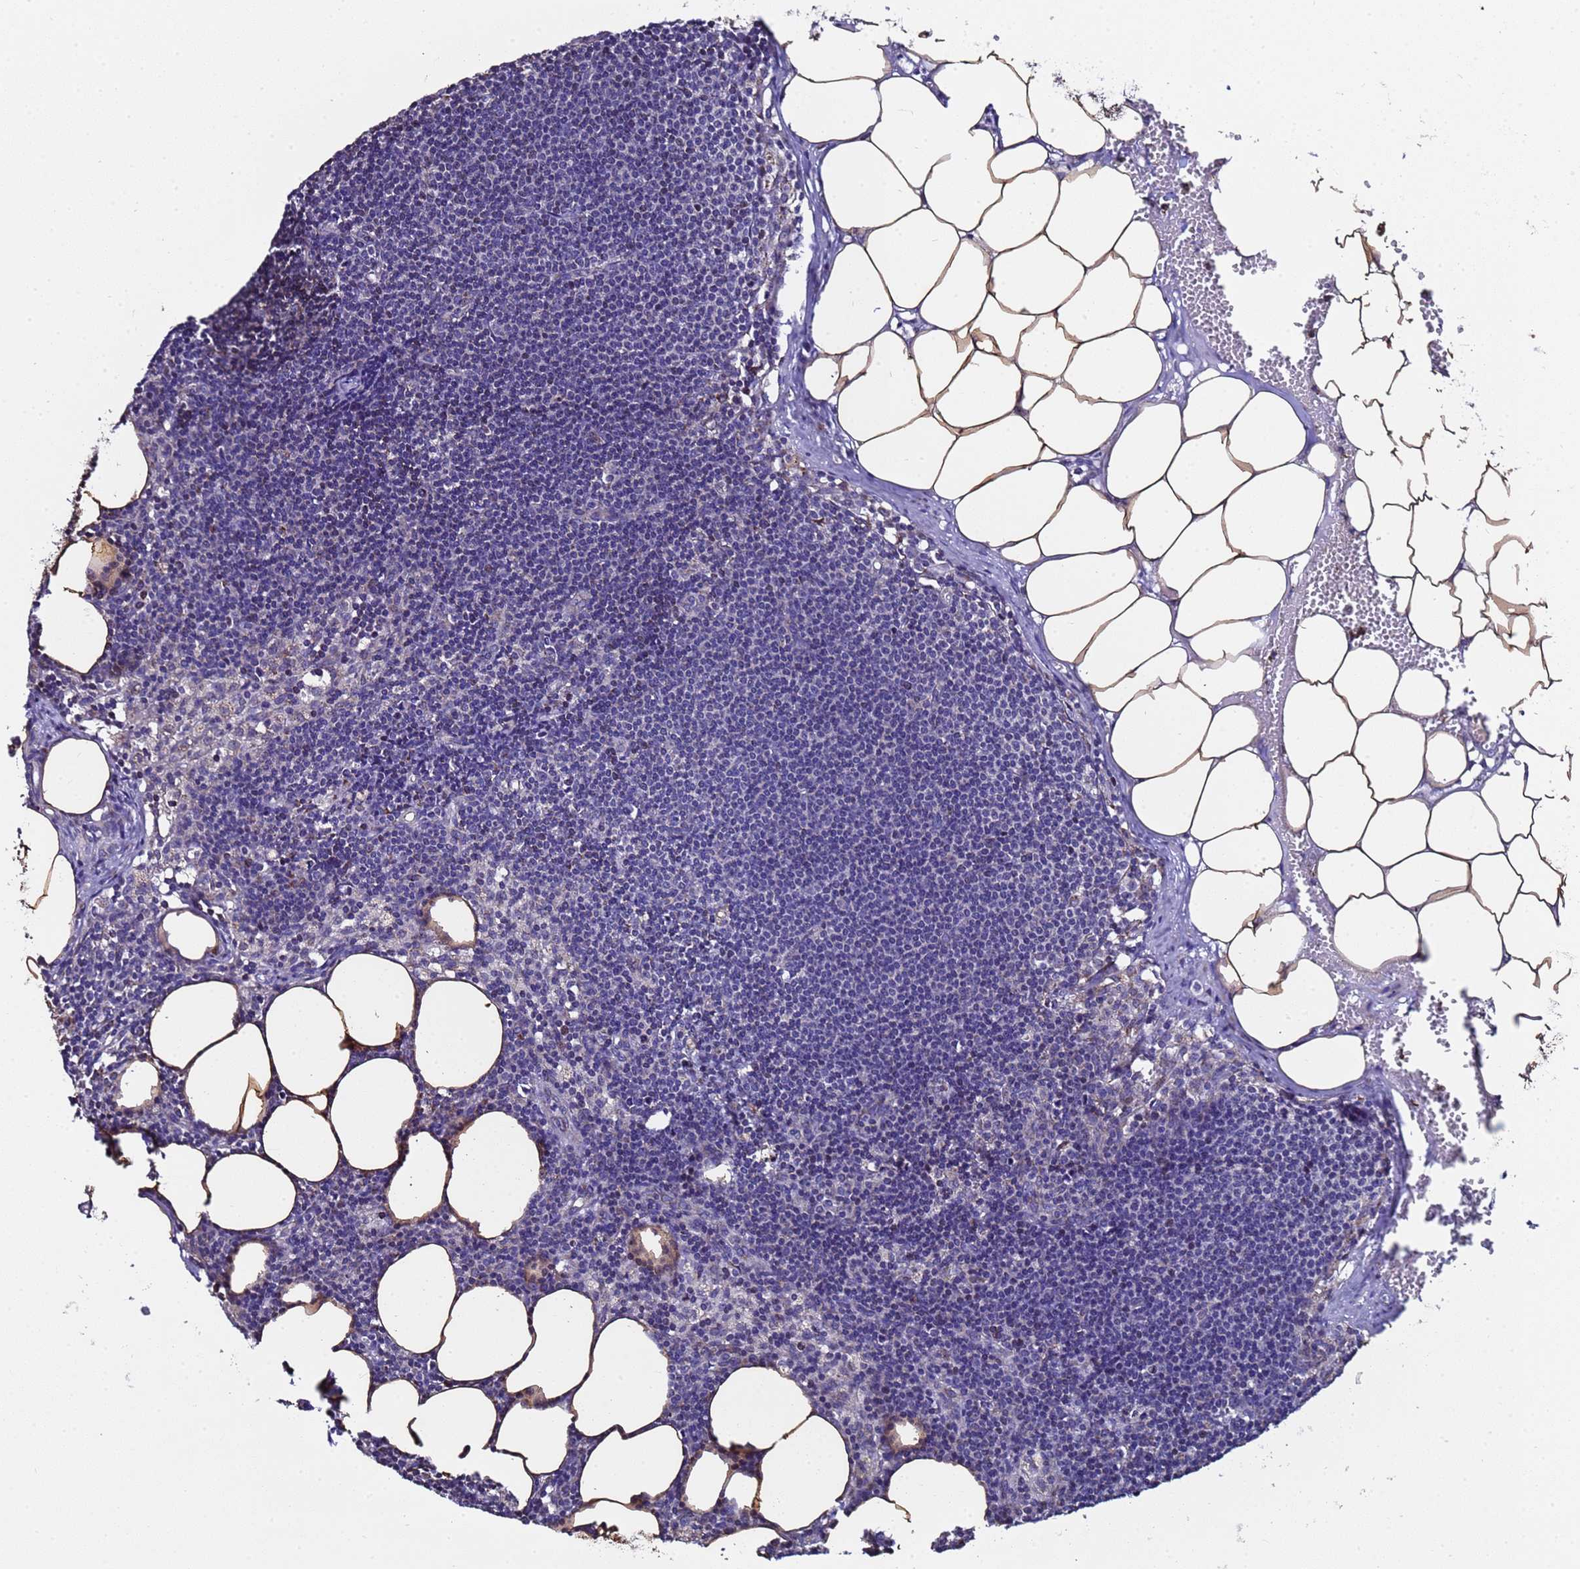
{"staining": {"intensity": "moderate", "quantity": ">75%", "location": "cytoplasmic/membranous"}, "tissue": "lymph node", "cell_type": "Germinal center cells", "image_type": "normal", "snomed": [{"axis": "morphology", "description": "Normal tissue, NOS"}, {"axis": "topography", "description": "Lymph node"}], "caption": "Immunohistochemical staining of normal lymph node demonstrates medium levels of moderate cytoplasmic/membranous positivity in about >75% of germinal center cells.", "gene": "MRPS12", "patient": {"sex": "female", "age": 30}}